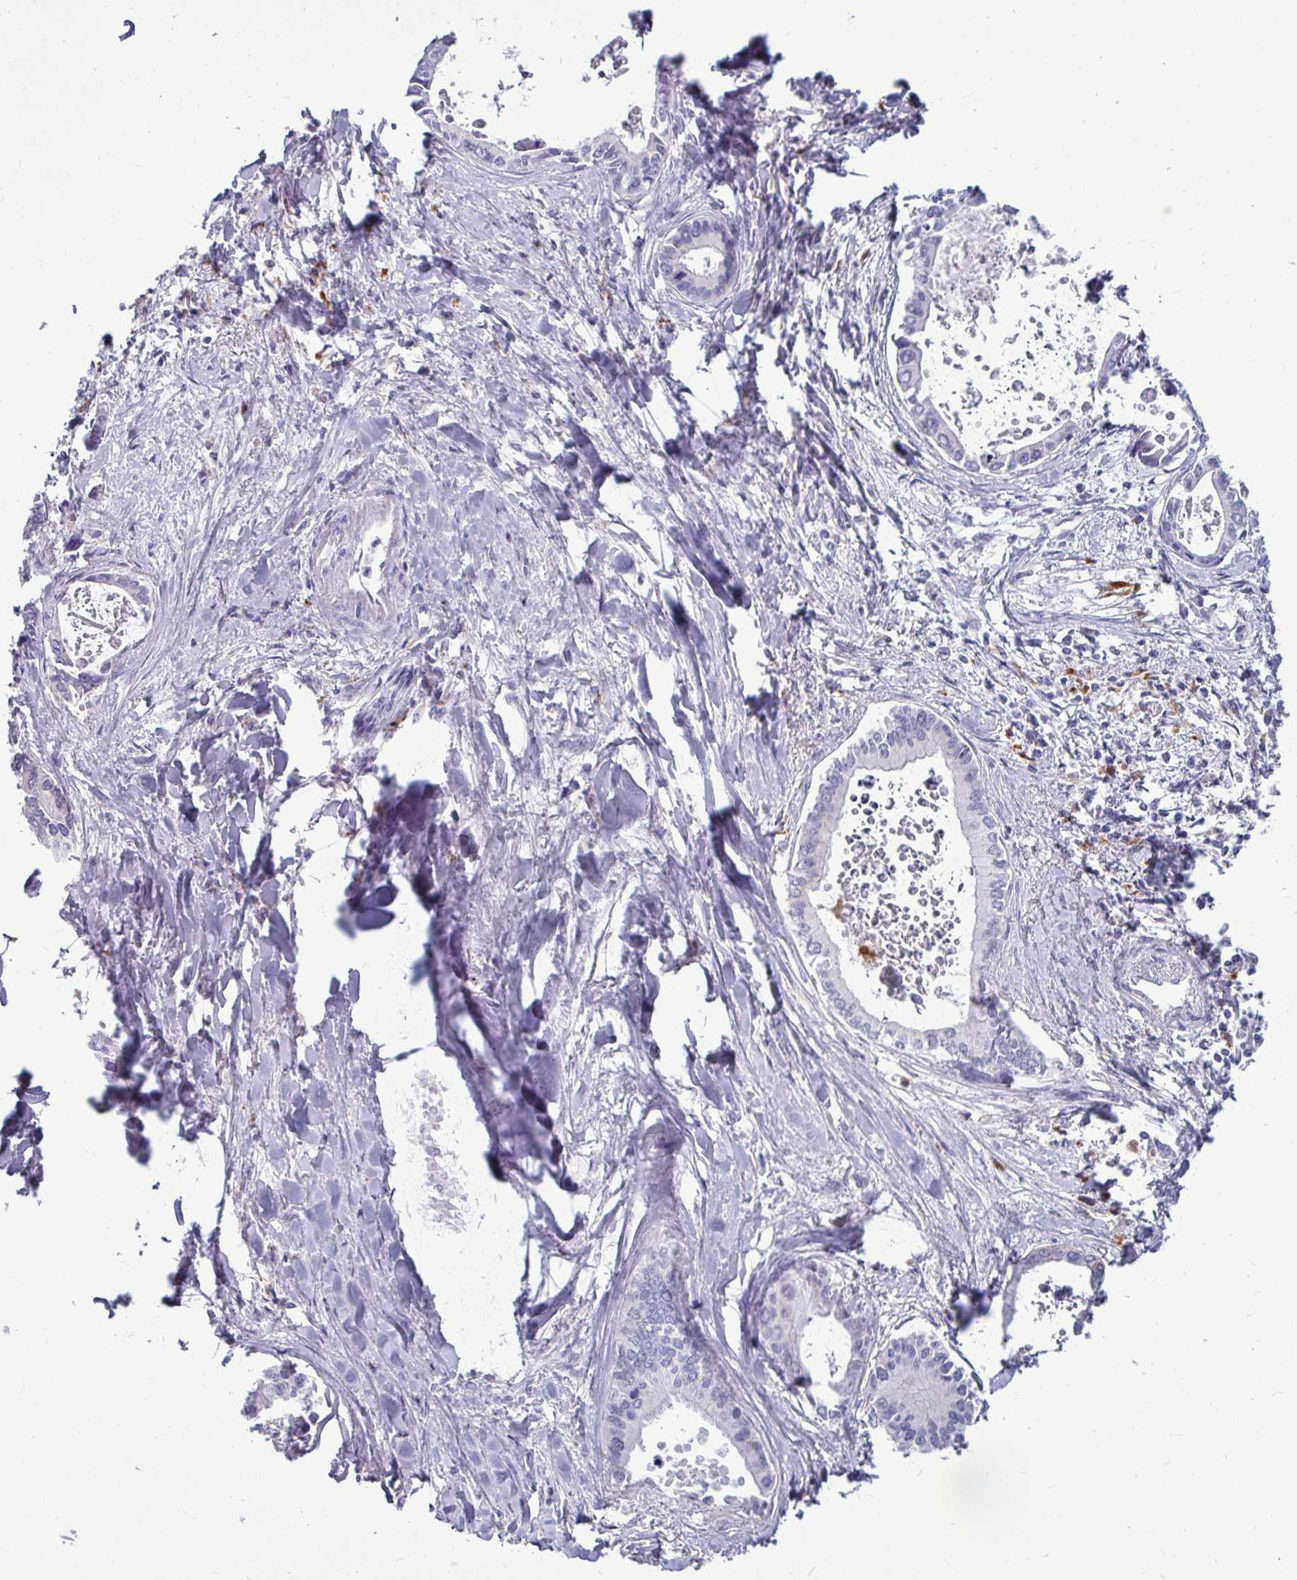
{"staining": {"intensity": "negative", "quantity": "none", "location": "none"}, "tissue": "liver cancer", "cell_type": "Tumor cells", "image_type": "cancer", "snomed": [{"axis": "morphology", "description": "Cholangiocarcinoma"}, {"axis": "topography", "description": "Liver"}], "caption": "The image reveals no significant positivity in tumor cells of liver cancer.", "gene": "CTSZ", "patient": {"sex": "male", "age": 66}}